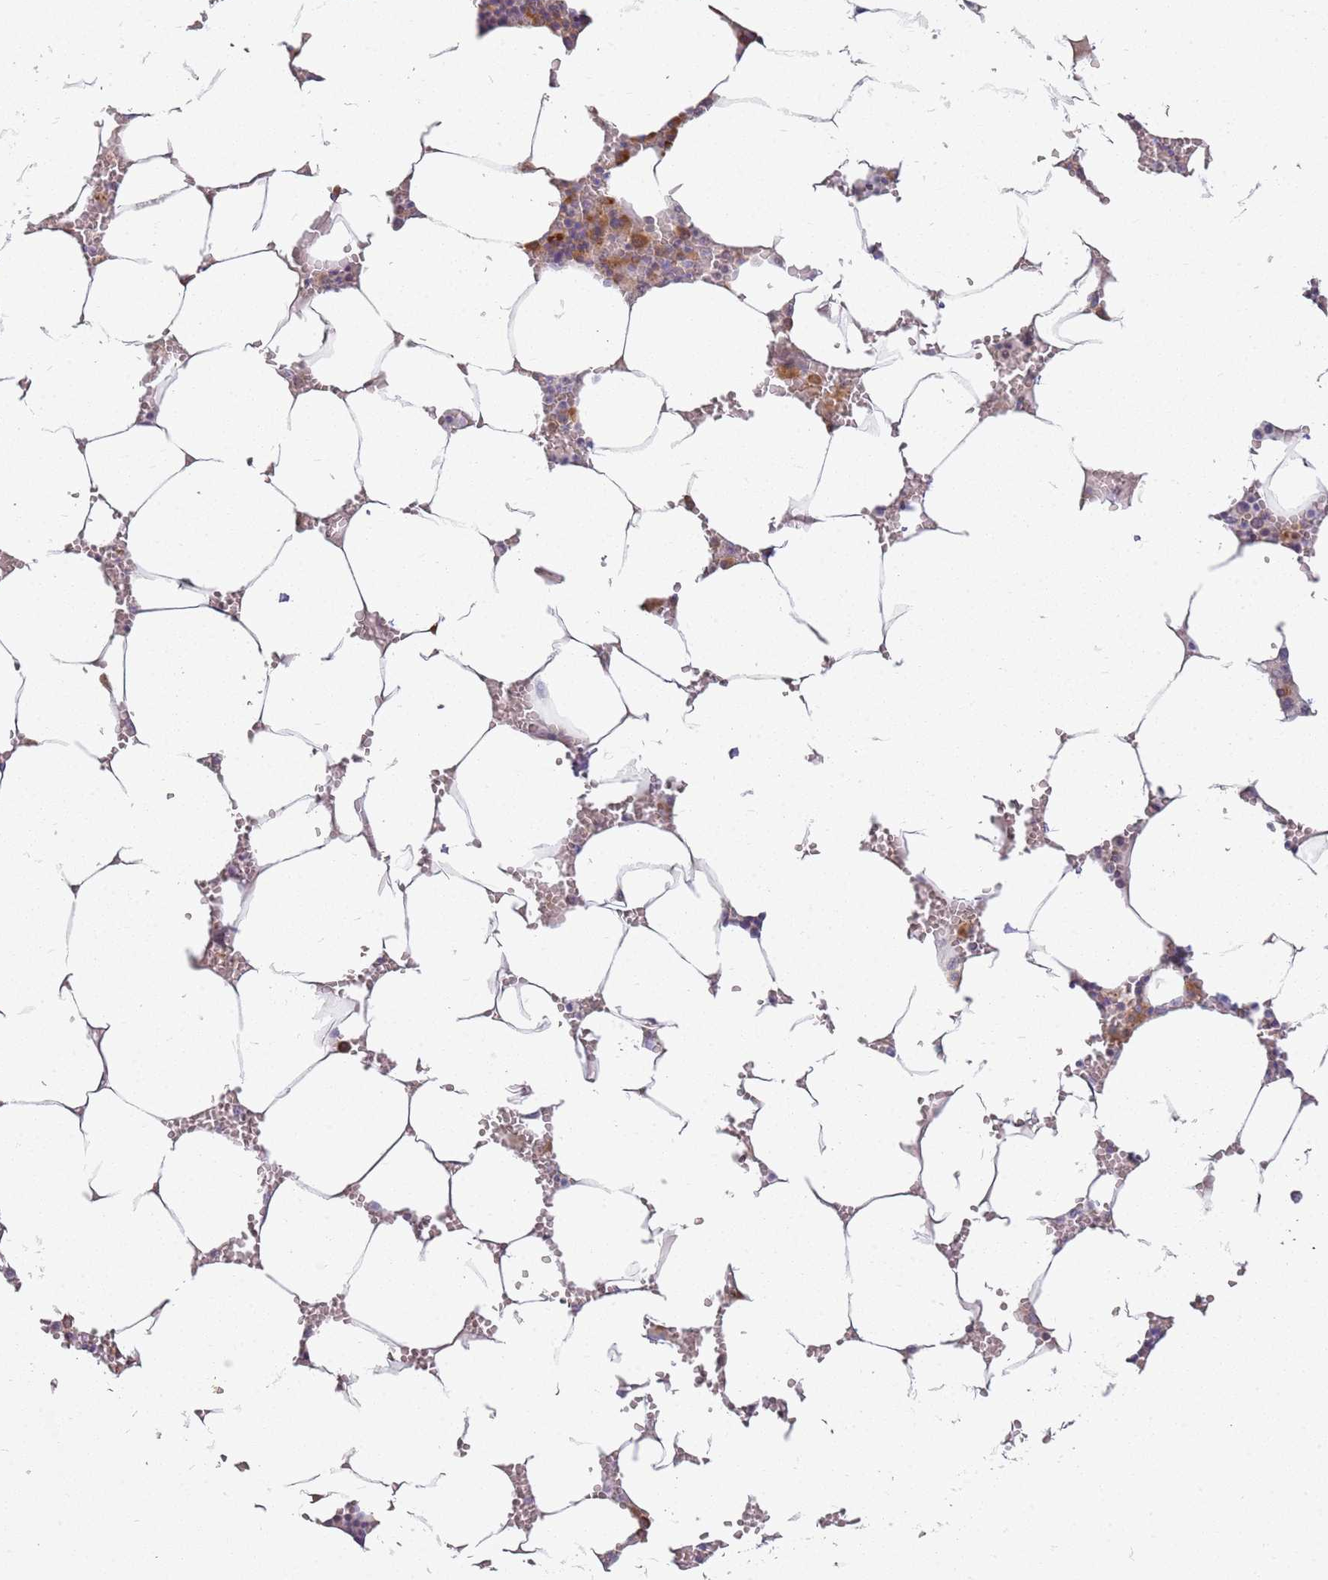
{"staining": {"intensity": "moderate", "quantity": "<25%", "location": "cytoplasmic/membranous"}, "tissue": "bone marrow", "cell_type": "Hematopoietic cells", "image_type": "normal", "snomed": [{"axis": "morphology", "description": "Normal tissue, NOS"}, {"axis": "topography", "description": "Bone marrow"}], "caption": "A brown stain labels moderate cytoplasmic/membranous staining of a protein in hematopoietic cells of benign human bone marrow.", "gene": "RPS28", "patient": {"sex": "male", "age": 70}}